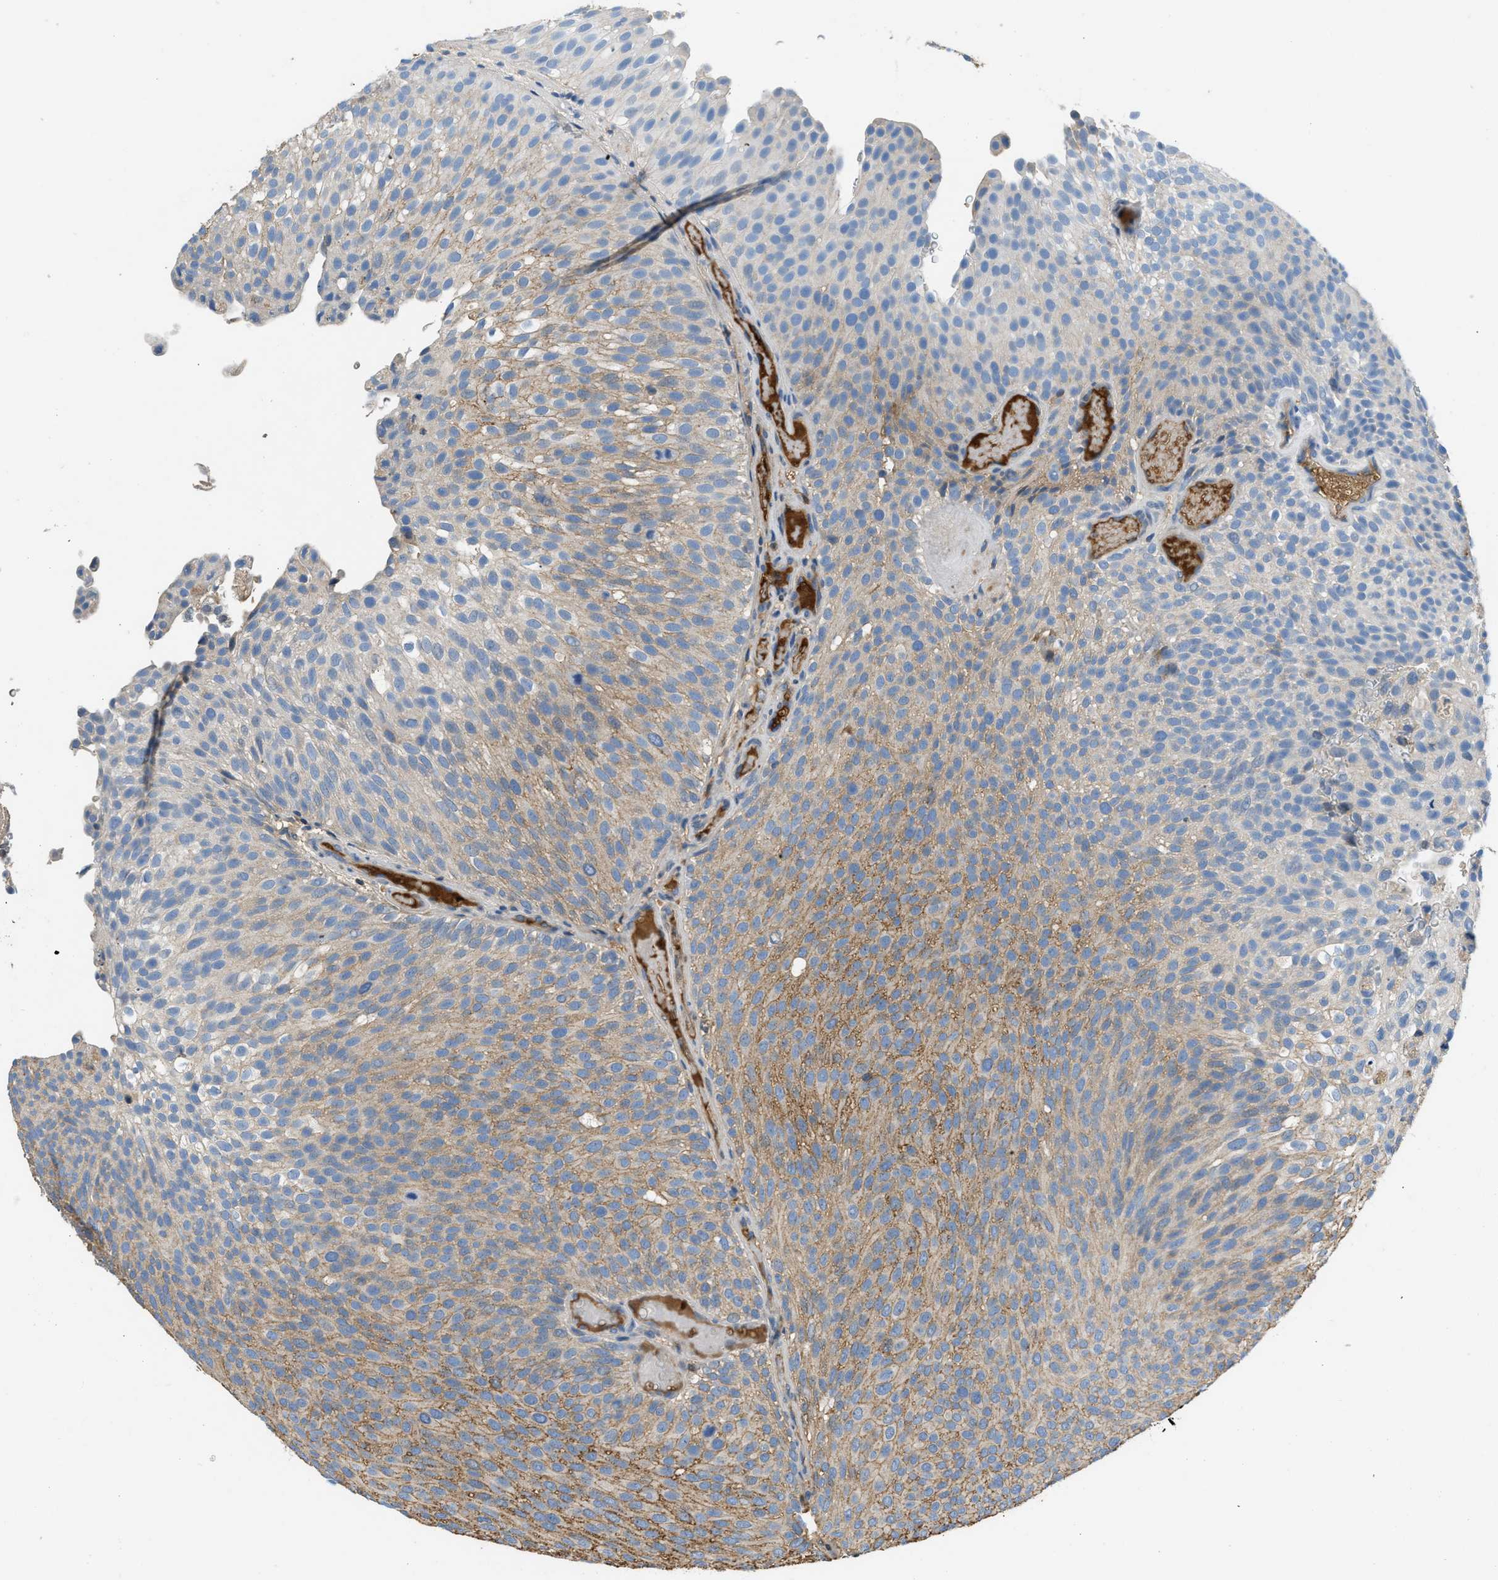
{"staining": {"intensity": "moderate", "quantity": "25%-75%", "location": "cytoplasmic/membranous"}, "tissue": "urothelial cancer", "cell_type": "Tumor cells", "image_type": "cancer", "snomed": [{"axis": "morphology", "description": "Urothelial carcinoma, Low grade"}, {"axis": "topography", "description": "Urinary bladder"}], "caption": "Low-grade urothelial carcinoma stained for a protein (brown) displays moderate cytoplasmic/membranous positive staining in approximately 25%-75% of tumor cells.", "gene": "STC1", "patient": {"sex": "male", "age": 78}}